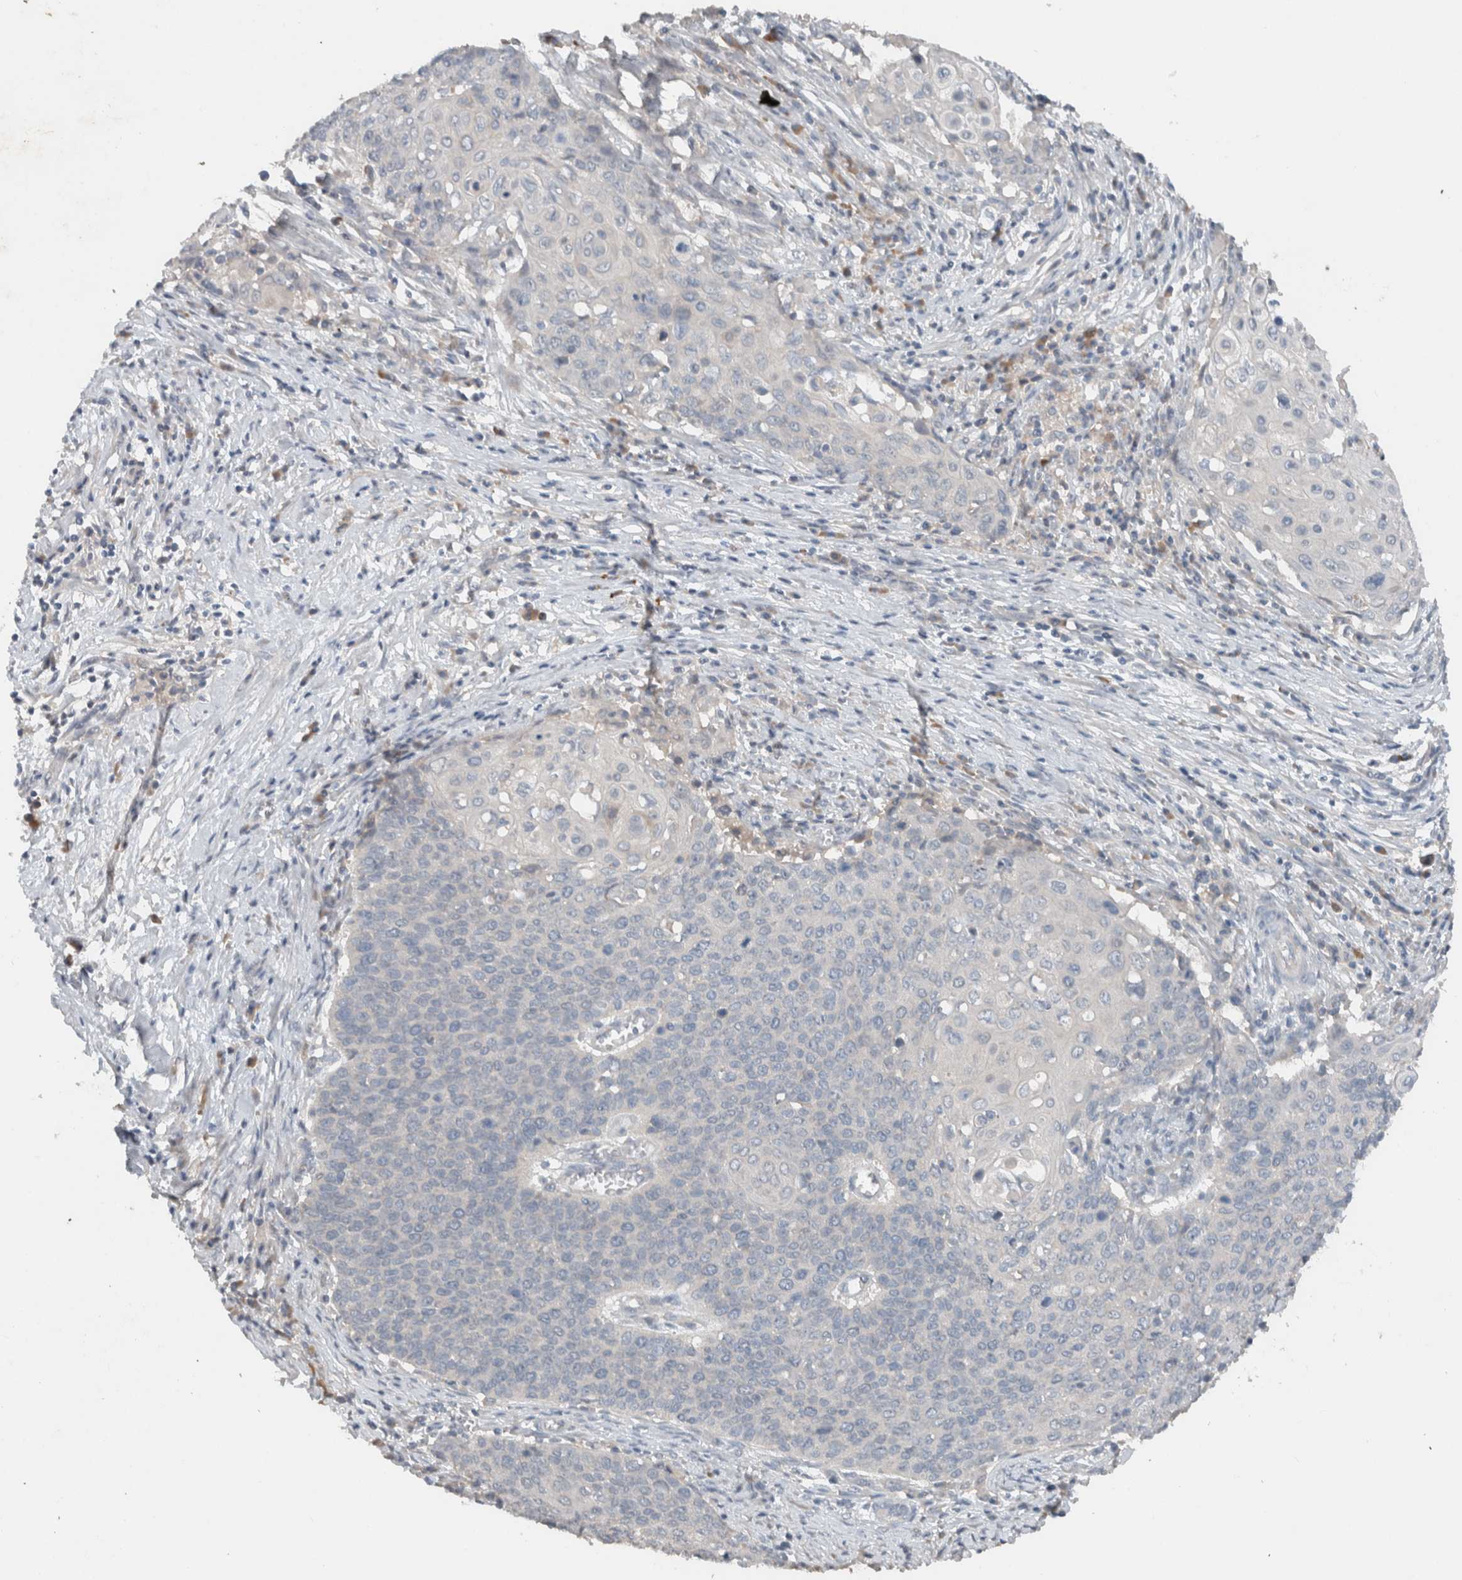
{"staining": {"intensity": "negative", "quantity": "none", "location": "none"}, "tissue": "cervical cancer", "cell_type": "Tumor cells", "image_type": "cancer", "snomed": [{"axis": "morphology", "description": "Squamous cell carcinoma, NOS"}, {"axis": "topography", "description": "Cervix"}], "caption": "Tumor cells show no significant protein expression in cervical cancer.", "gene": "UGCG", "patient": {"sex": "female", "age": 39}}